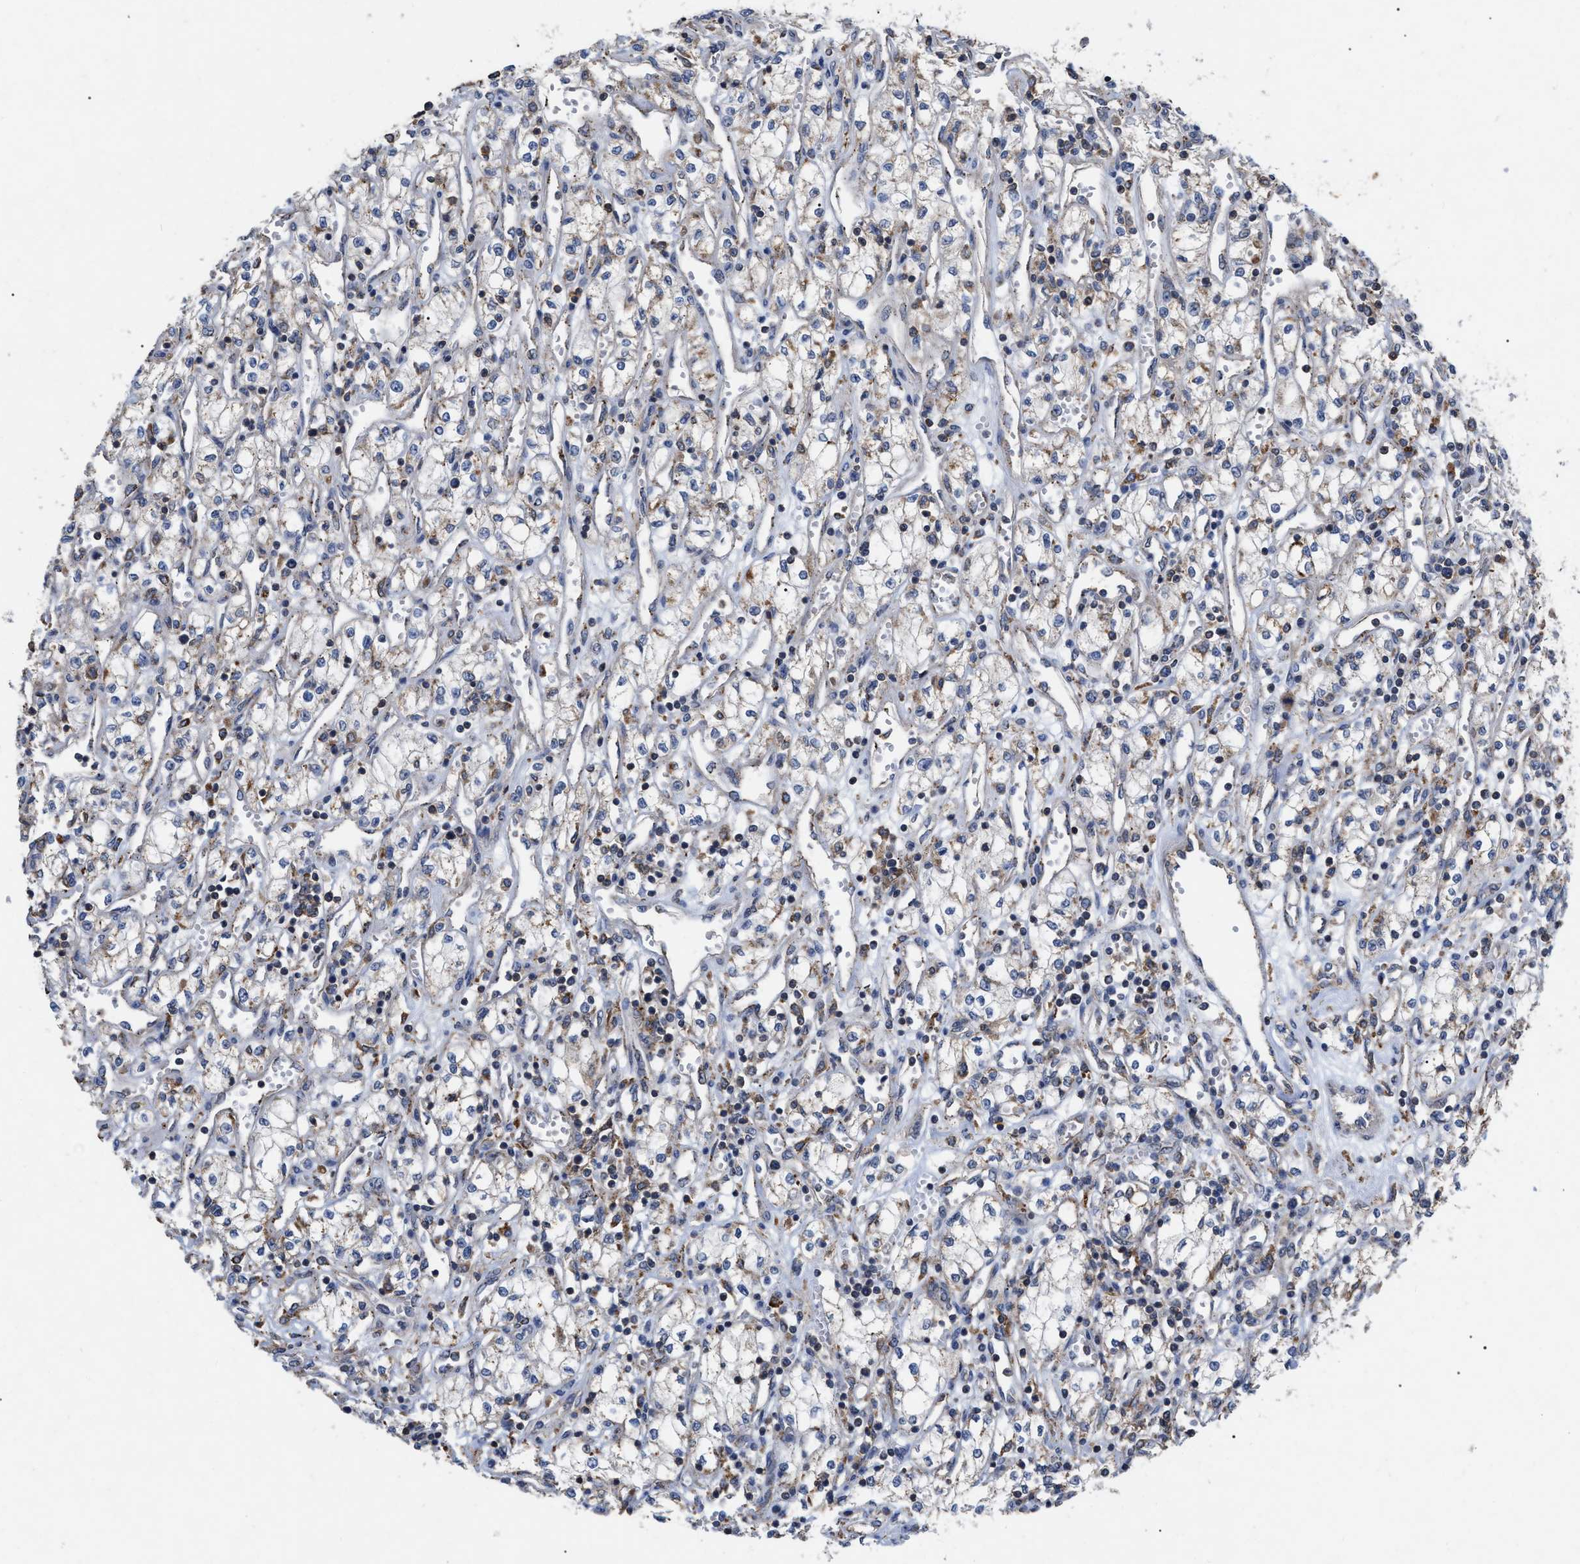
{"staining": {"intensity": "negative", "quantity": "none", "location": "none"}, "tissue": "renal cancer", "cell_type": "Tumor cells", "image_type": "cancer", "snomed": [{"axis": "morphology", "description": "Adenocarcinoma, NOS"}, {"axis": "topography", "description": "Kidney"}], "caption": "A photomicrograph of human renal cancer is negative for staining in tumor cells.", "gene": "FAM171A2", "patient": {"sex": "male", "age": 59}}